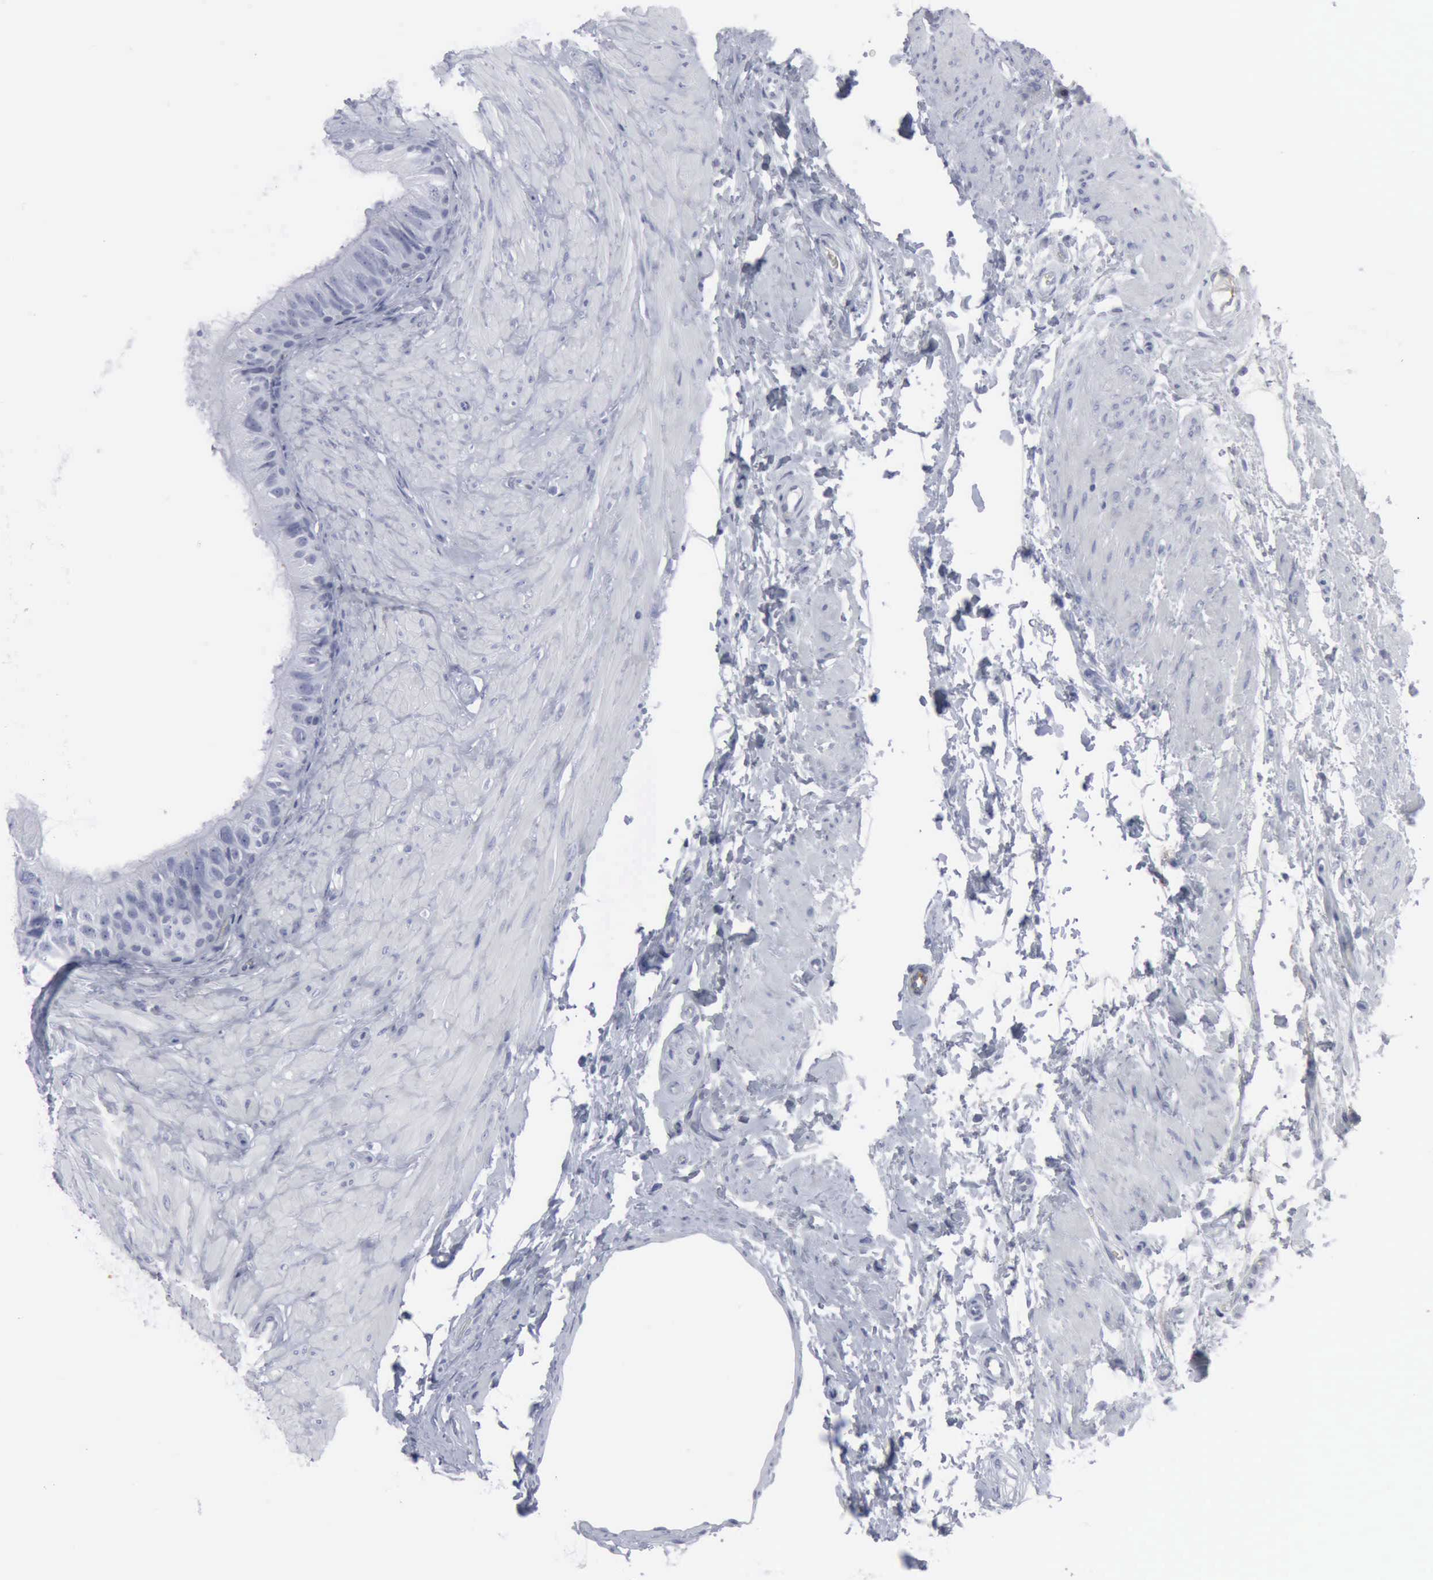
{"staining": {"intensity": "negative", "quantity": "none", "location": "none"}, "tissue": "epididymis", "cell_type": "Glandular cells", "image_type": "normal", "snomed": [{"axis": "morphology", "description": "Normal tissue, NOS"}, {"axis": "topography", "description": "Epididymis"}], "caption": "Immunohistochemical staining of benign epididymis exhibits no significant positivity in glandular cells.", "gene": "VCAM1", "patient": {"sex": "male", "age": 68}}